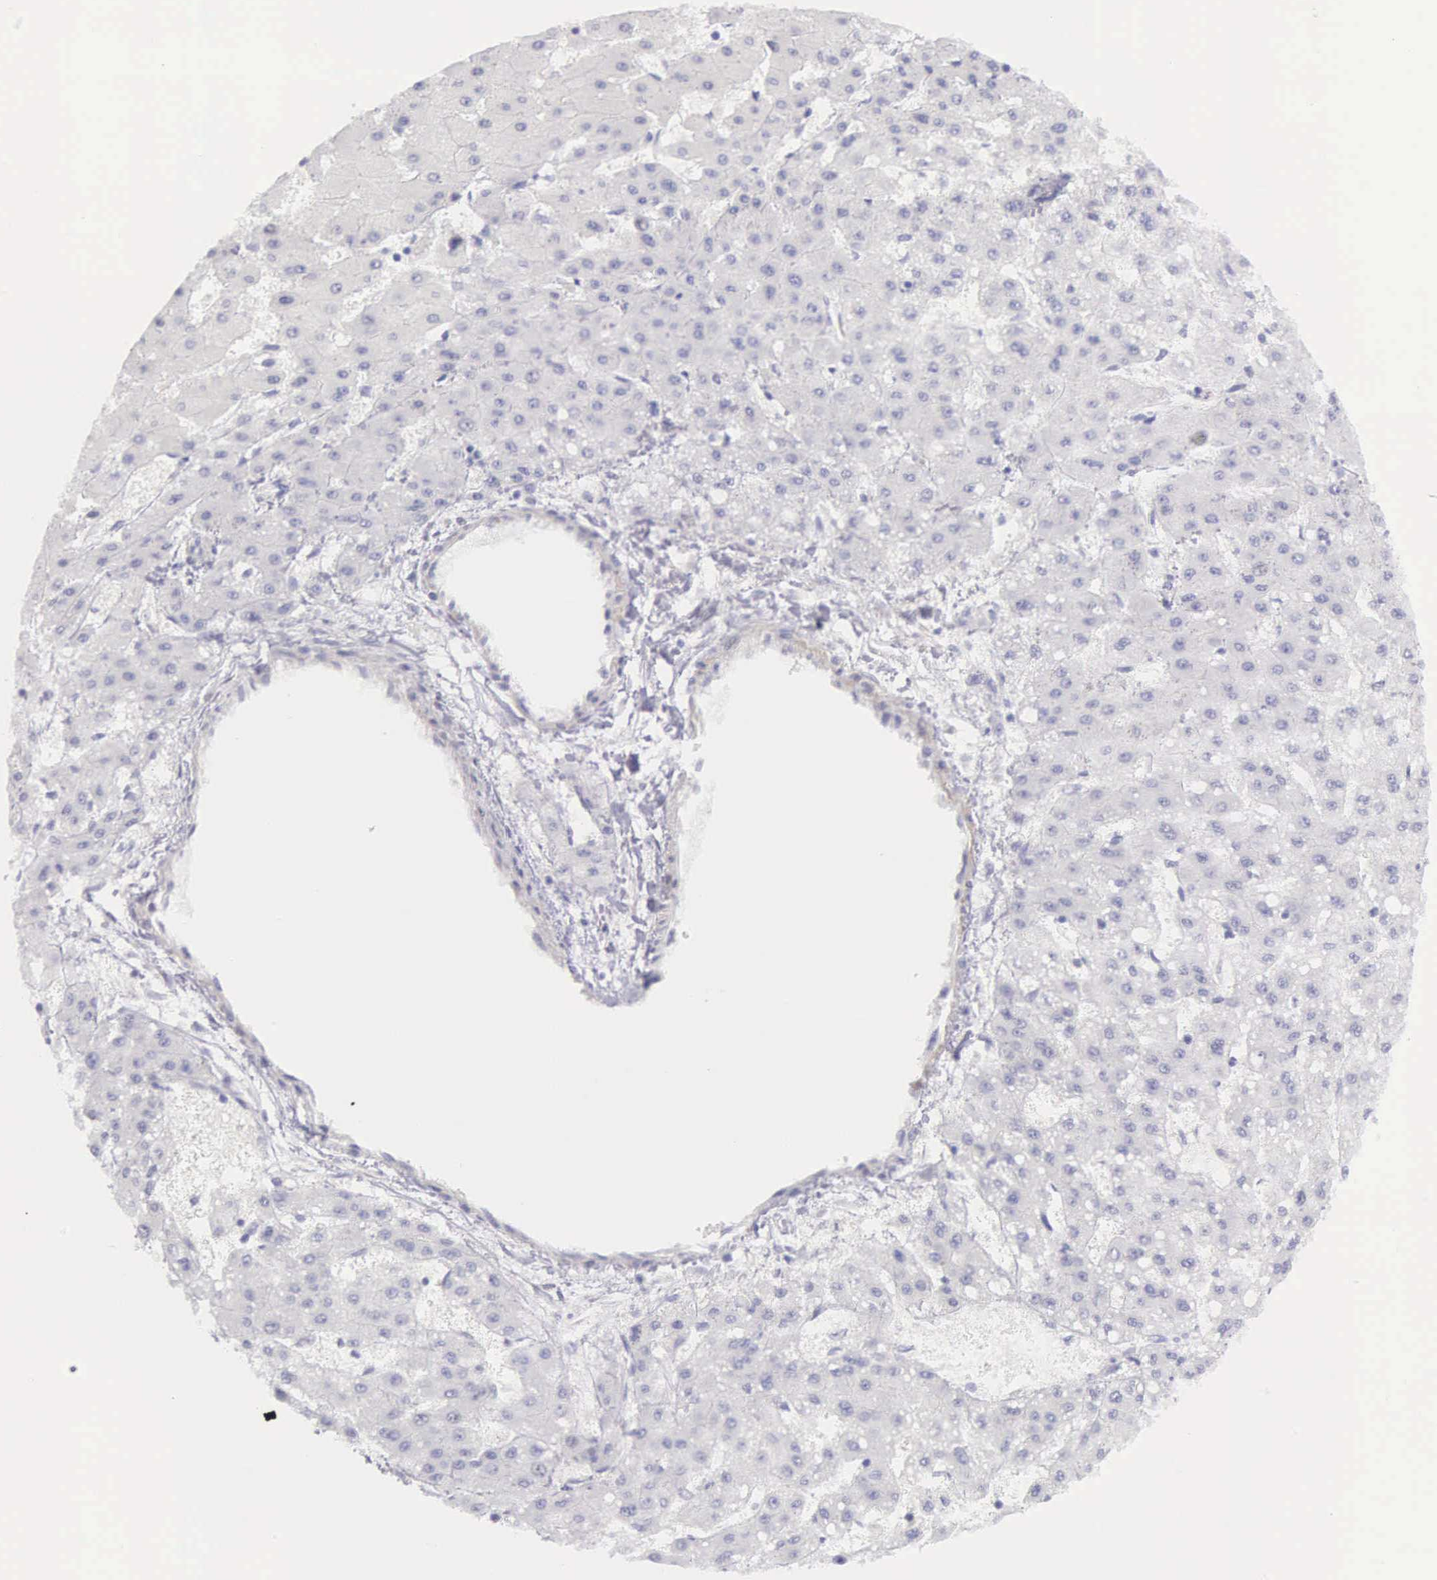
{"staining": {"intensity": "negative", "quantity": "none", "location": "none"}, "tissue": "liver cancer", "cell_type": "Tumor cells", "image_type": "cancer", "snomed": [{"axis": "morphology", "description": "Carcinoma, Hepatocellular, NOS"}, {"axis": "topography", "description": "Liver"}], "caption": "Tumor cells show no significant positivity in liver cancer.", "gene": "ARFGAP3", "patient": {"sex": "female", "age": 52}}